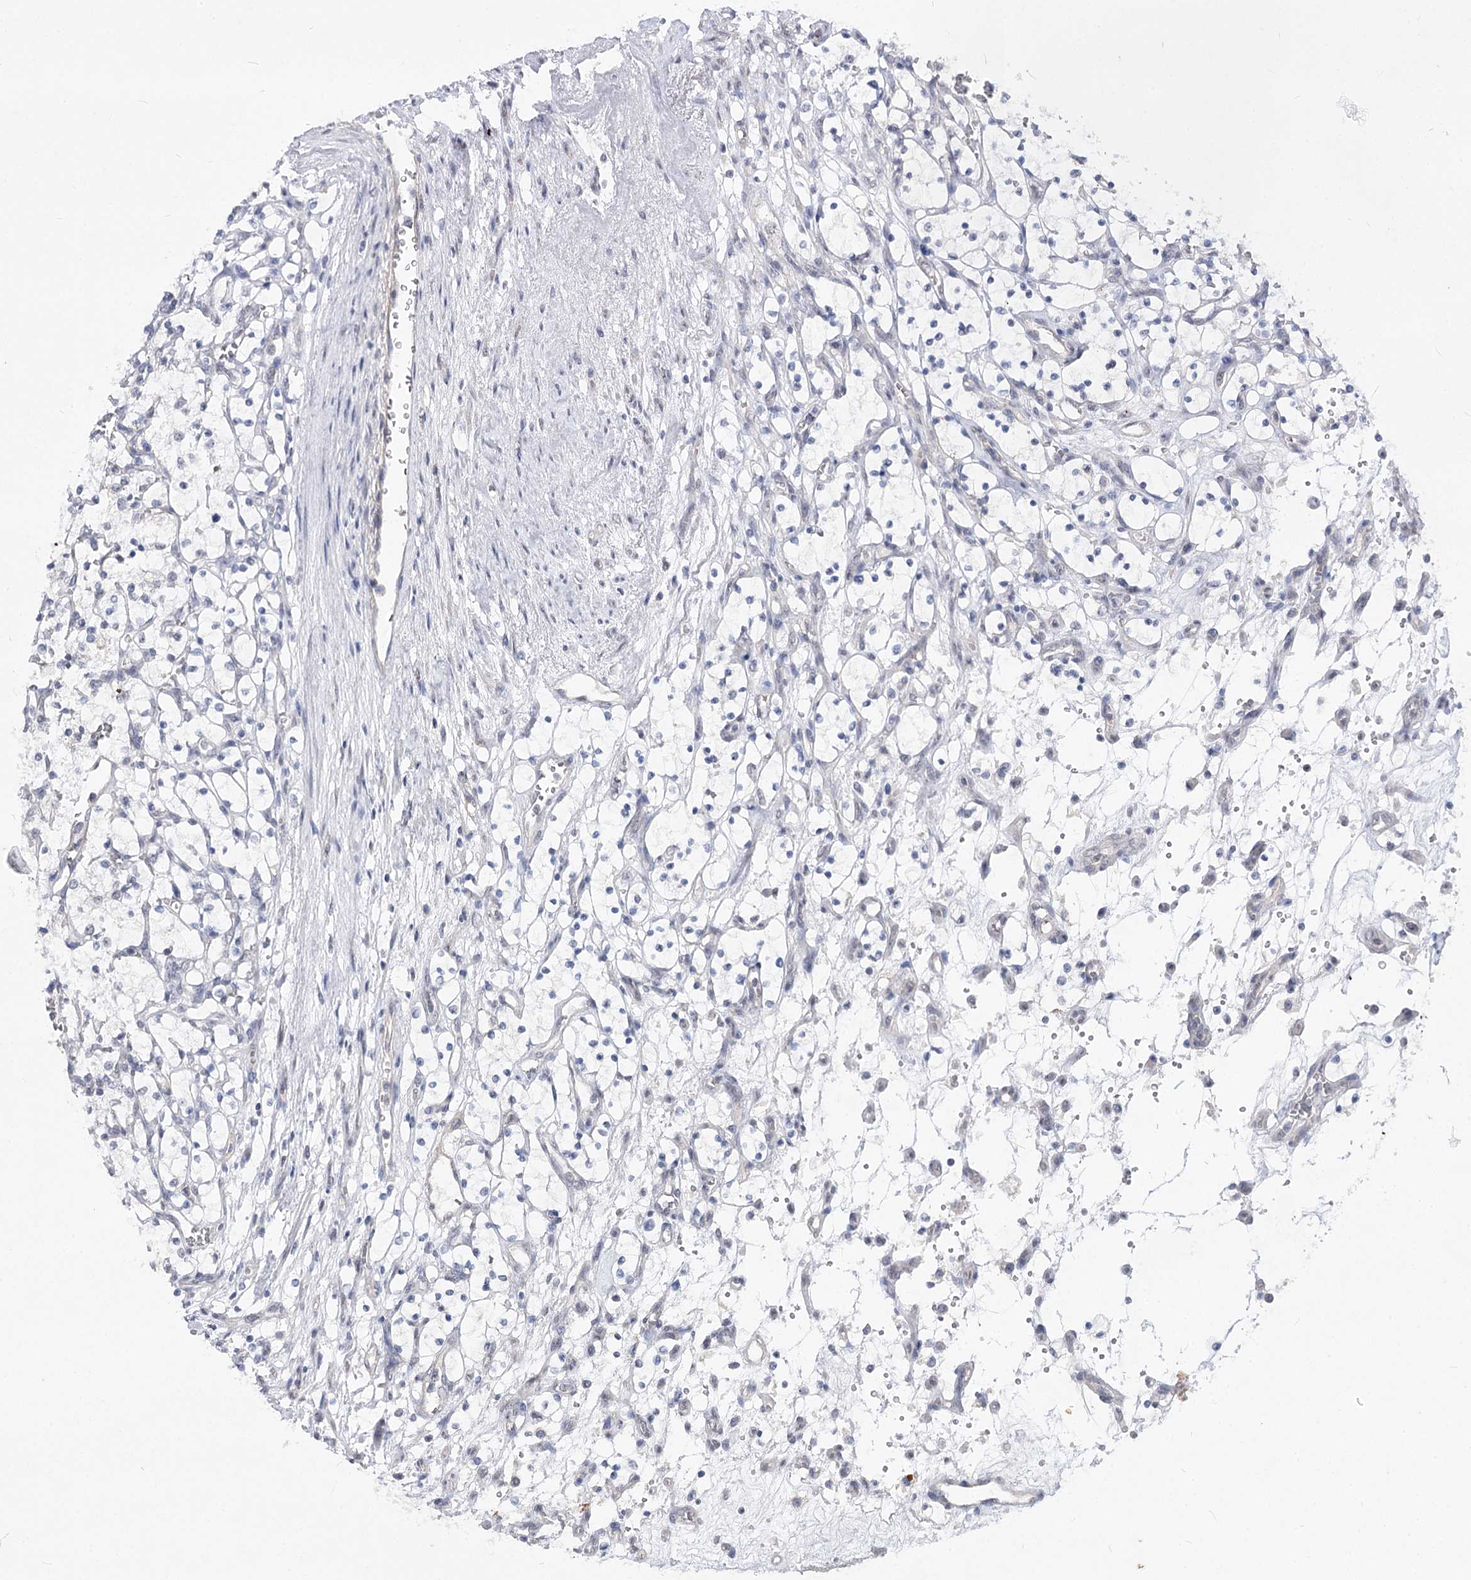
{"staining": {"intensity": "negative", "quantity": "none", "location": "none"}, "tissue": "renal cancer", "cell_type": "Tumor cells", "image_type": "cancer", "snomed": [{"axis": "morphology", "description": "Adenocarcinoma, NOS"}, {"axis": "topography", "description": "Kidney"}], "caption": "A micrograph of adenocarcinoma (renal) stained for a protein displays no brown staining in tumor cells.", "gene": "ATP10B", "patient": {"sex": "female", "age": 69}}